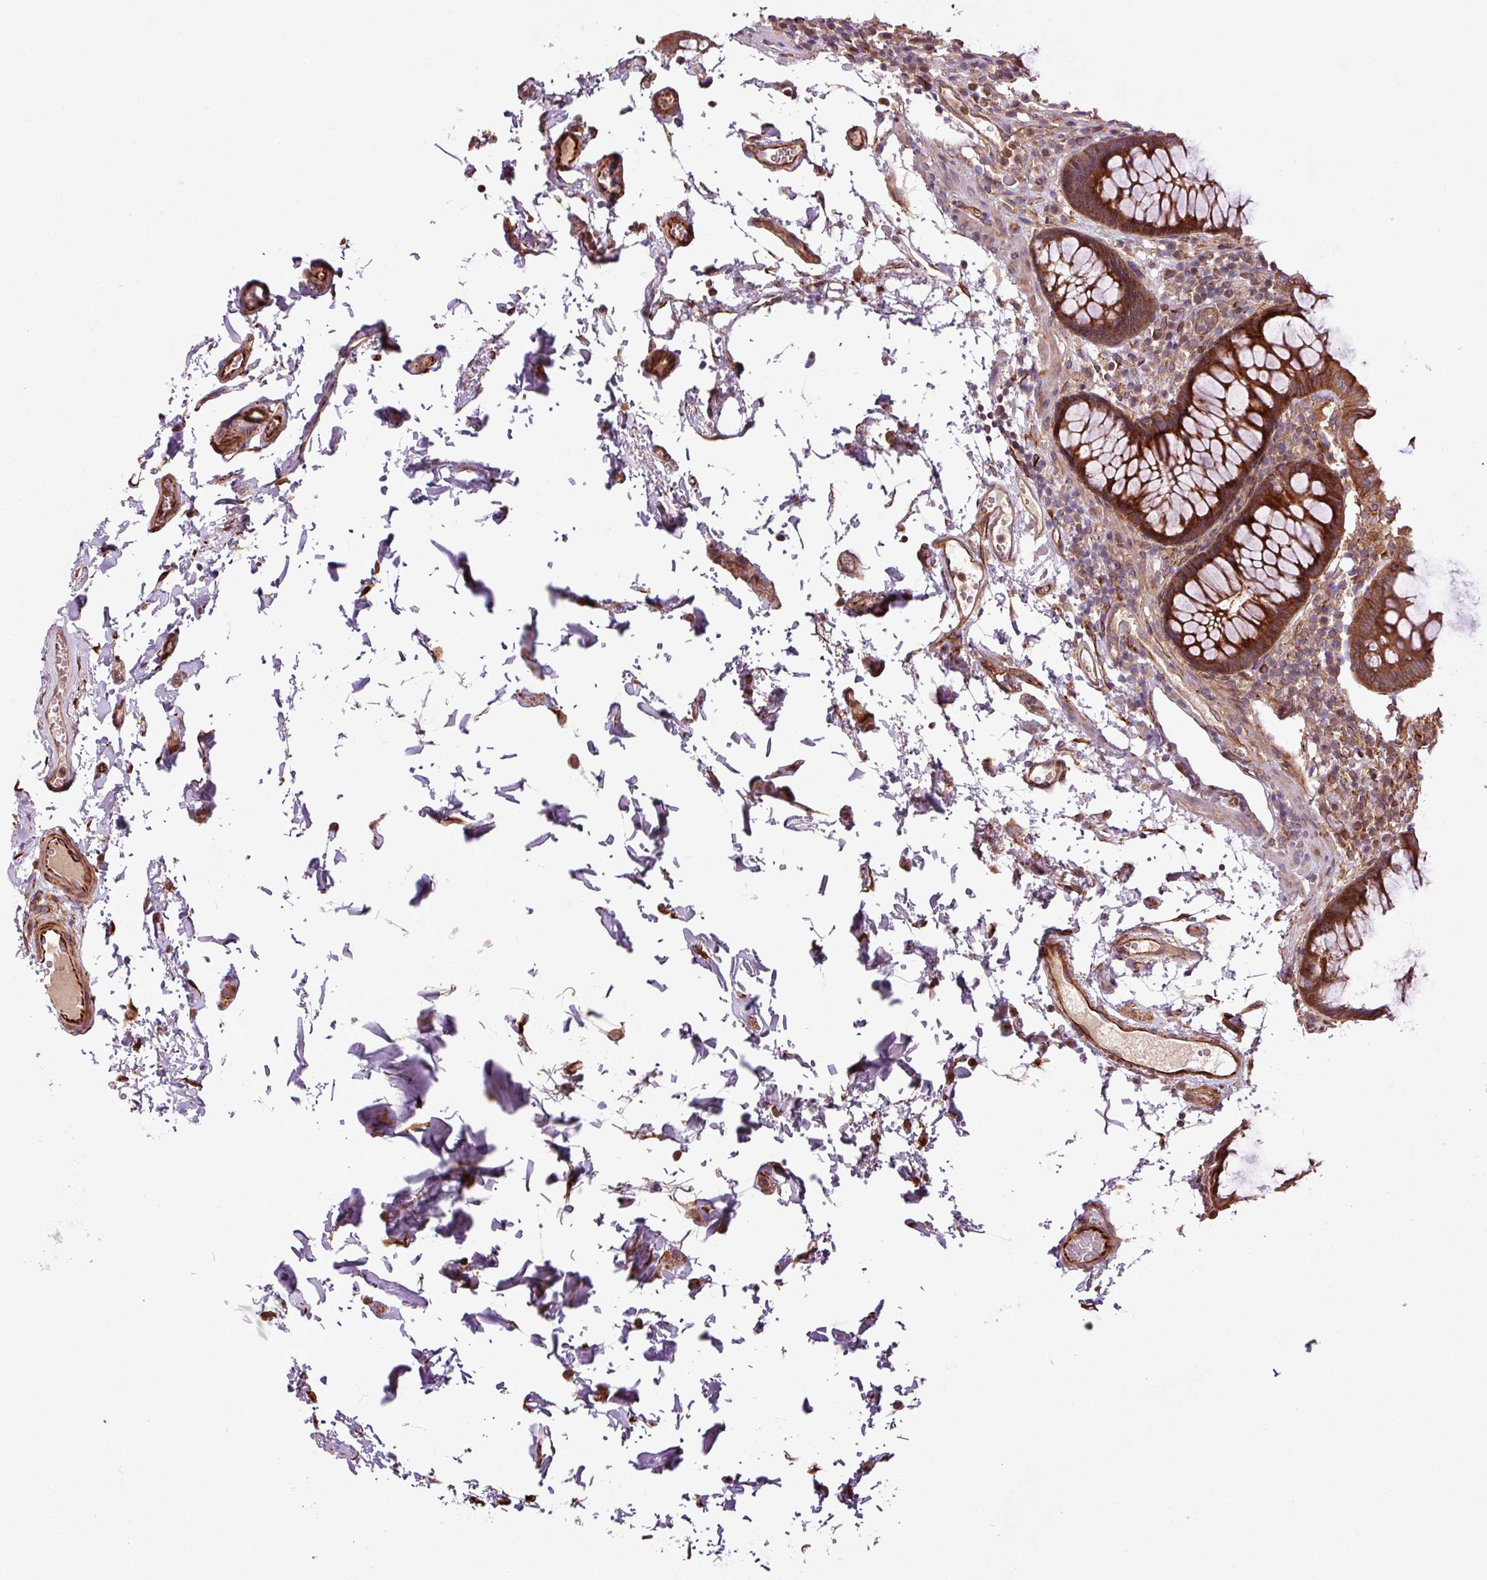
{"staining": {"intensity": "strong", "quantity": ">75%", "location": "cytoplasmic/membranous"}, "tissue": "colon", "cell_type": "Endothelial cells", "image_type": "normal", "snomed": [{"axis": "morphology", "description": "Normal tissue, NOS"}, {"axis": "topography", "description": "Colon"}, {"axis": "topography", "description": "Peripheral nerve tissue"}], "caption": "Protein positivity by immunohistochemistry exhibits strong cytoplasmic/membranous positivity in about >75% of endothelial cells in benign colon.", "gene": "OXER1", "patient": {"sex": "male", "age": 84}}